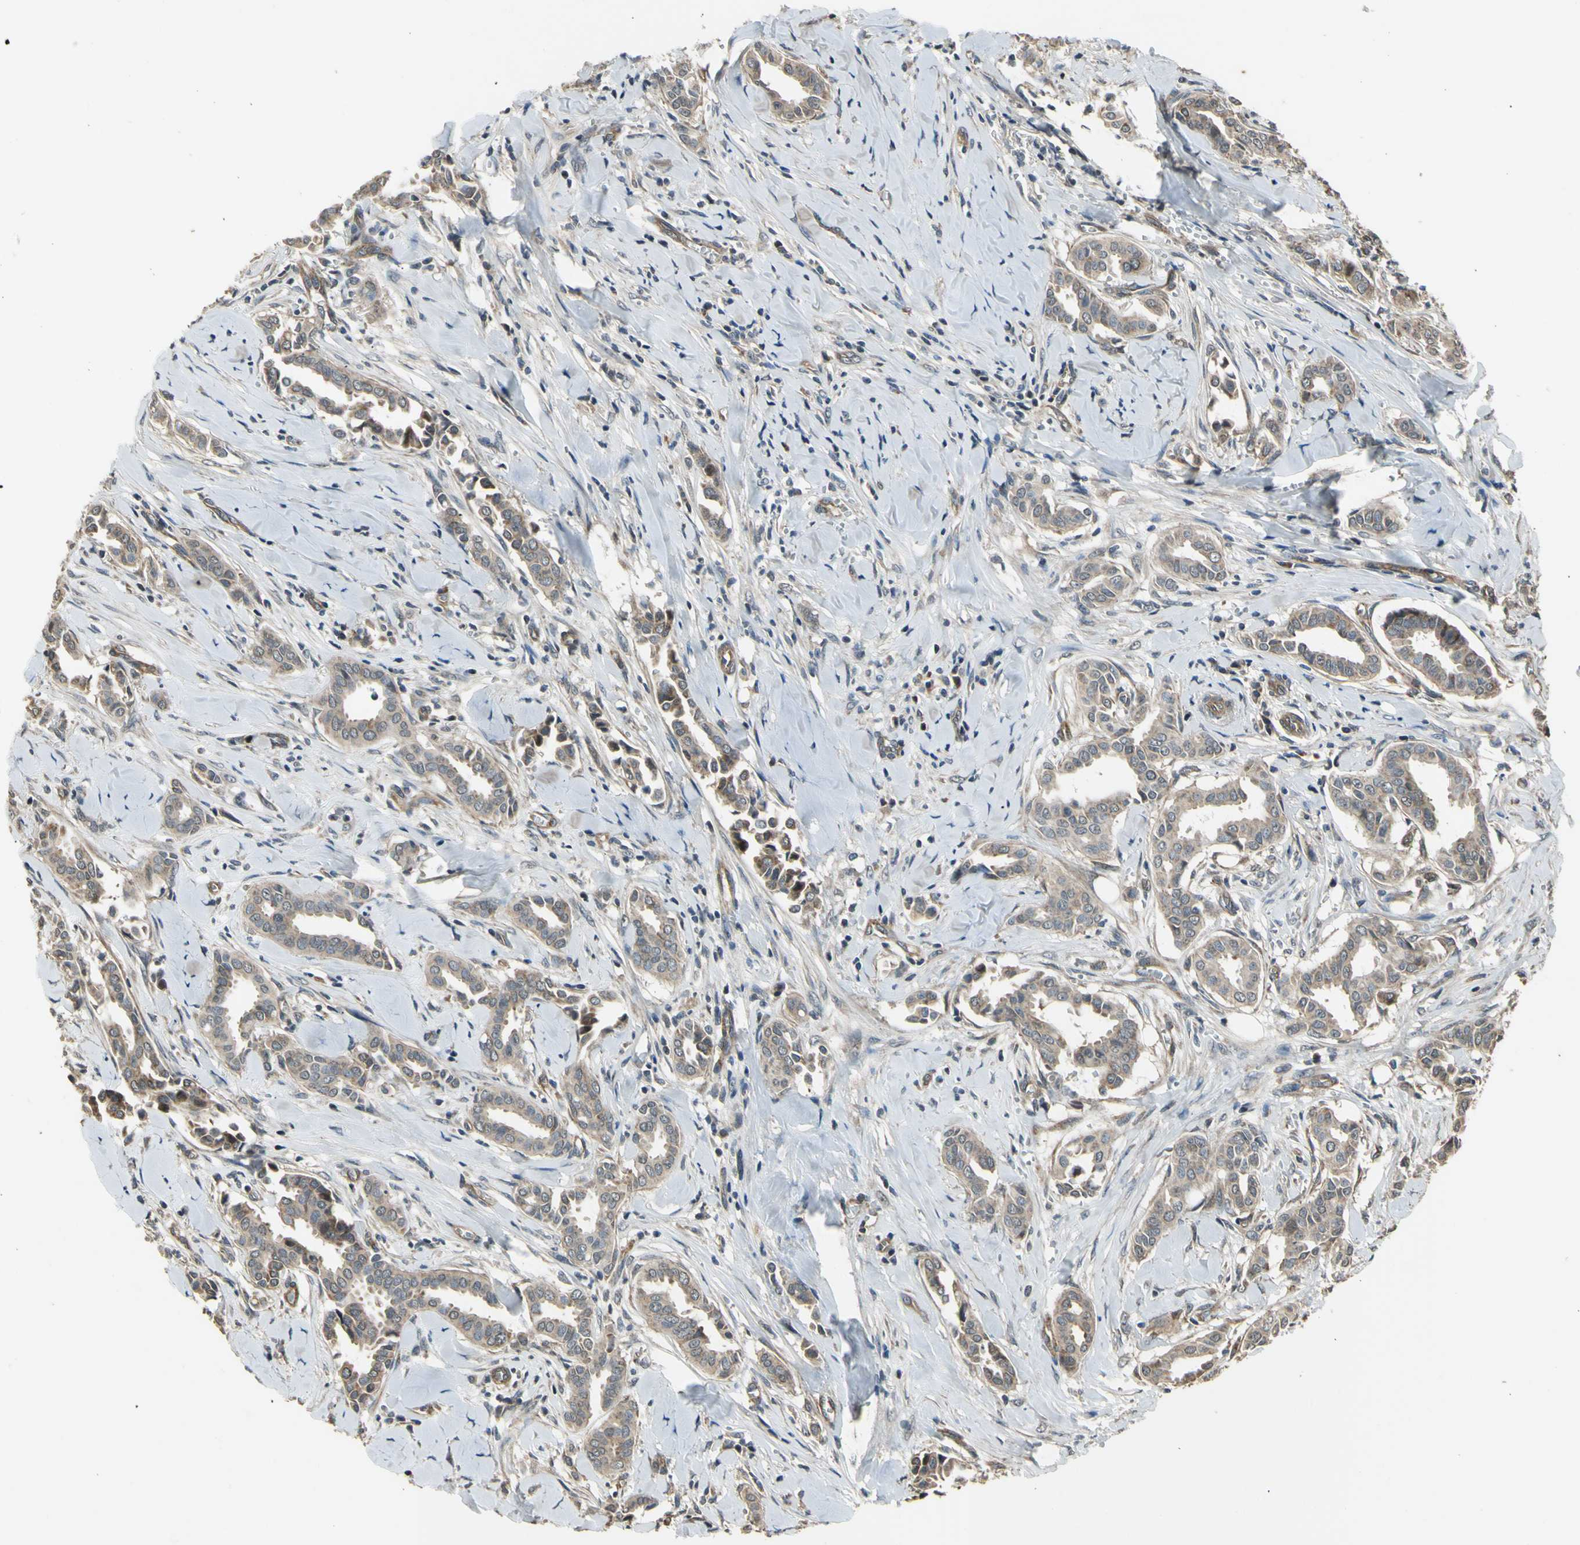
{"staining": {"intensity": "moderate", "quantity": ">75%", "location": "cytoplasmic/membranous"}, "tissue": "head and neck cancer", "cell_type": "Tumor cells", "image_type": "cancer", "snomed": [{"axis": "morphology", "description": "Adenocarcinoma, NOS"}, {"axis": "topography", "description": "Salivary gland"}, {"axis": "topography", "description": "Head-Neck"}], "caption": "Head and neck cancer (adenocarcinoma) stained with a protein marker reveals moderate staining in tumor cells.", "gene": "EFNB2", "patient": {"sex": "female", "age": 59}}